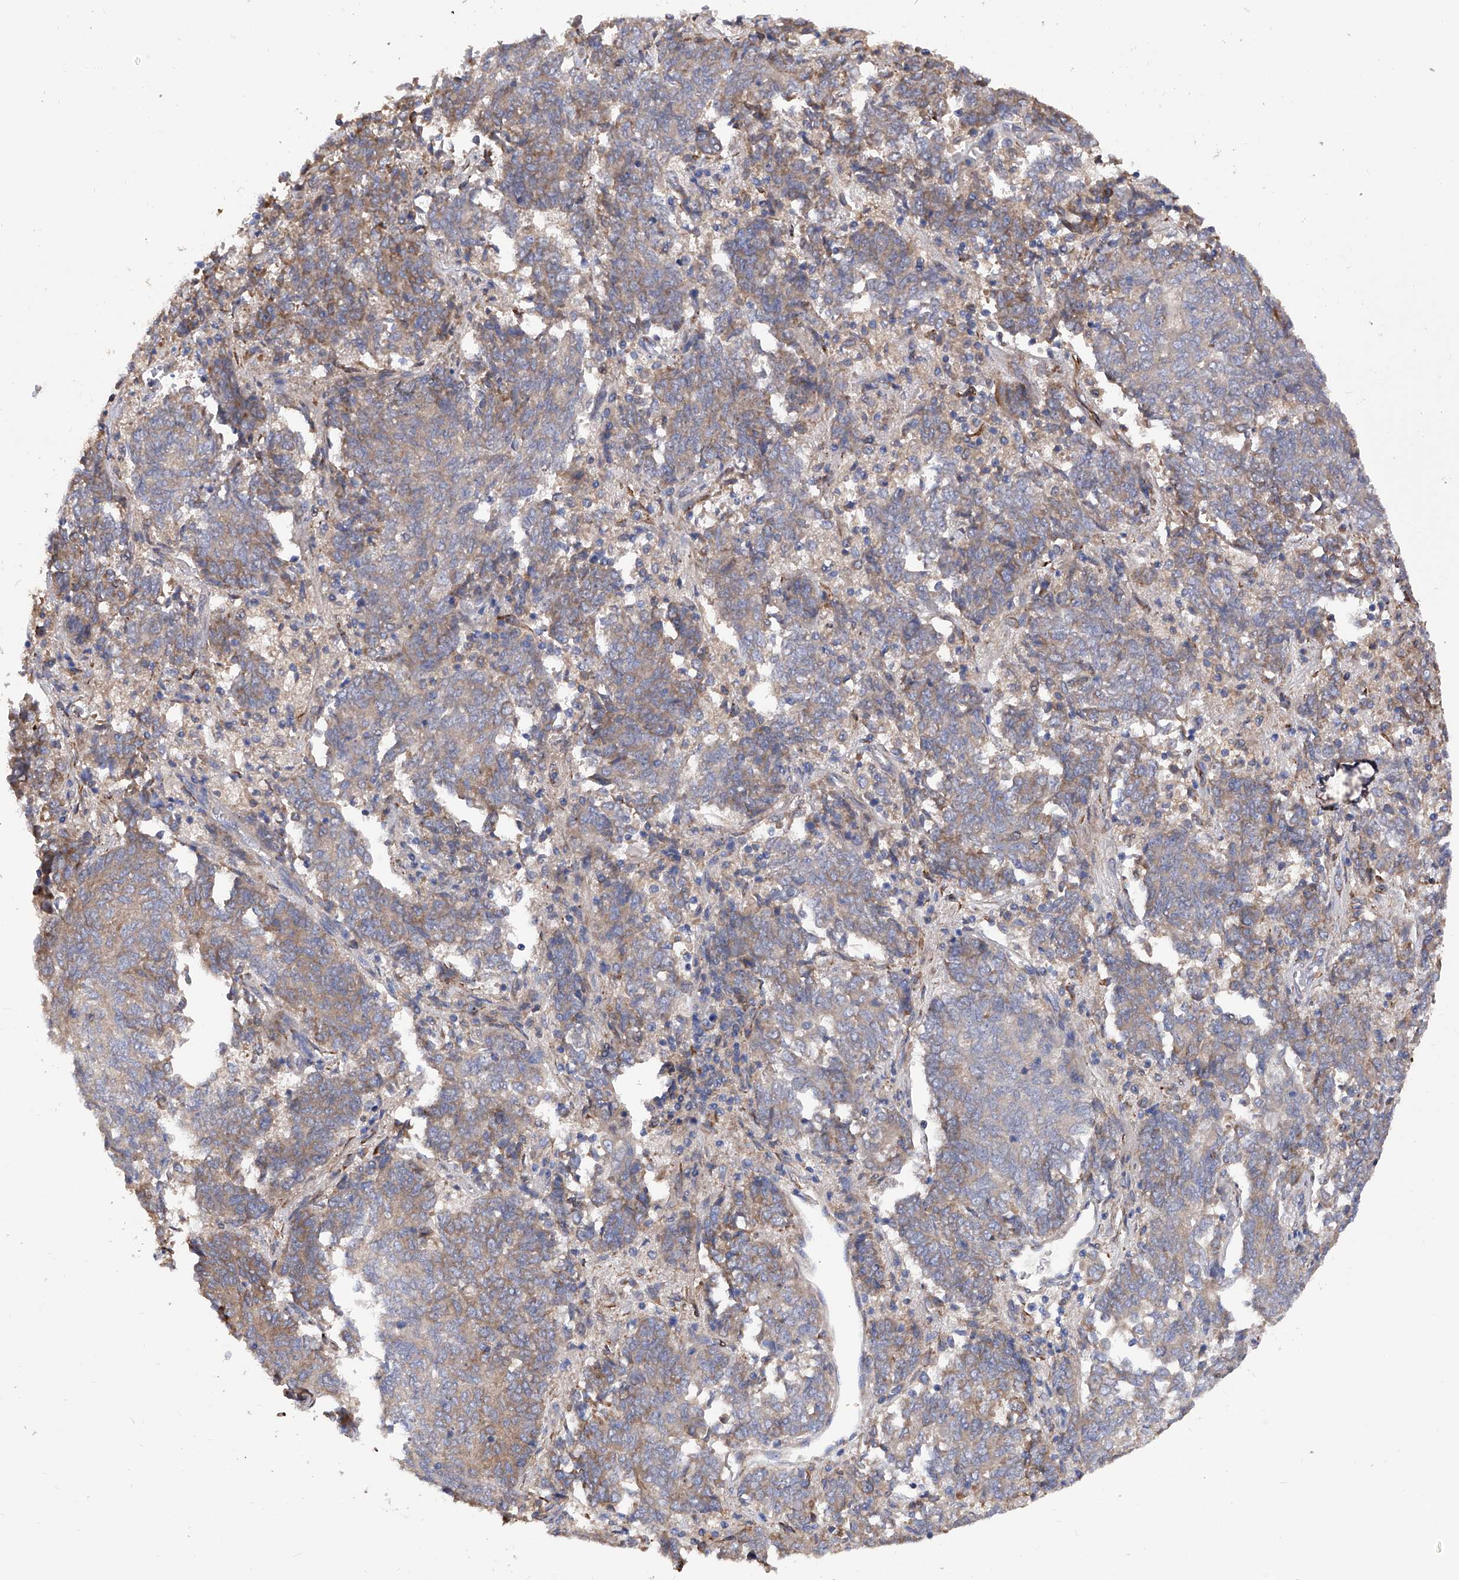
{"staining": {"intensity": "moderate", "quantity": ">75%", "location": "cytoplasmic/membranous"}, "tissue": "endometrial cancer", "cell_type": "Tumor cells", "image_type": "cancer", "snomed": [{"axis": "morphology", "description": "Adenocarcinoma, NOS"}, {"axis": "topography", "description": "Endometrium"}], "caption": "This micrograph displays immunohistochemistry staining of endometrial adenocarcinoma, with medium moderate cytoplasmic/membranous expression in about >75% of tumor cells.", "gene": "INPP5B", "patient": {"sex": "female", "age": 80}}